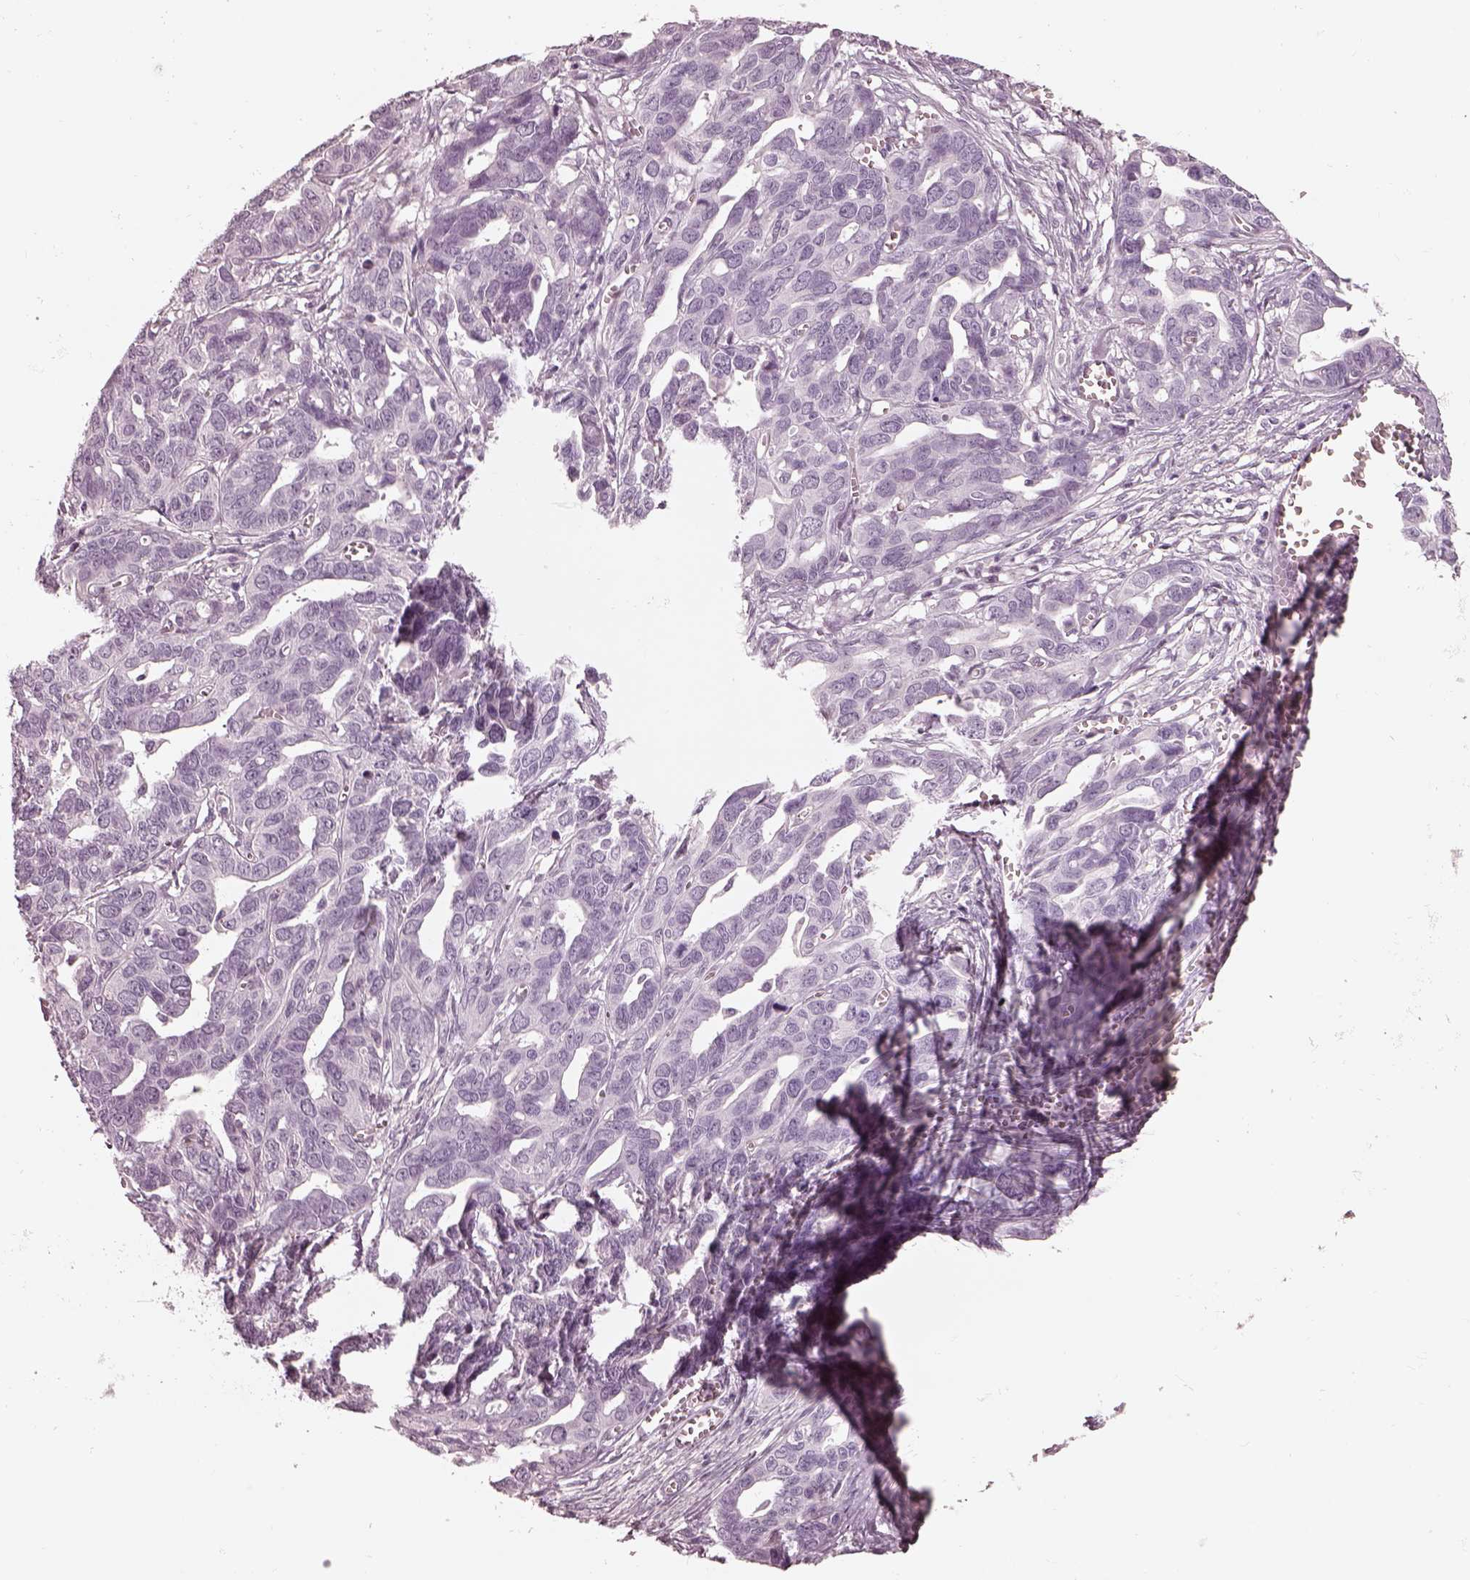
{"staining": {"intensity": "negative", "quantity": "none", "location": "none"}, "tissue": "ovarian cancer", "cell_type": "Tumor cells", "image_type": "cancer", "snomed": [{"axis": "morphology", "description": "Cystadenocarcinoma, serous, NOS"}, {"axis": "topography", "description": "Ovary"}], "caption": "The IHC histopathology image has no significant staining in tumor cells of ovarian cancer tissue.", "gene": "EGR4", "patient": {"sex": "female", "age": 69}}